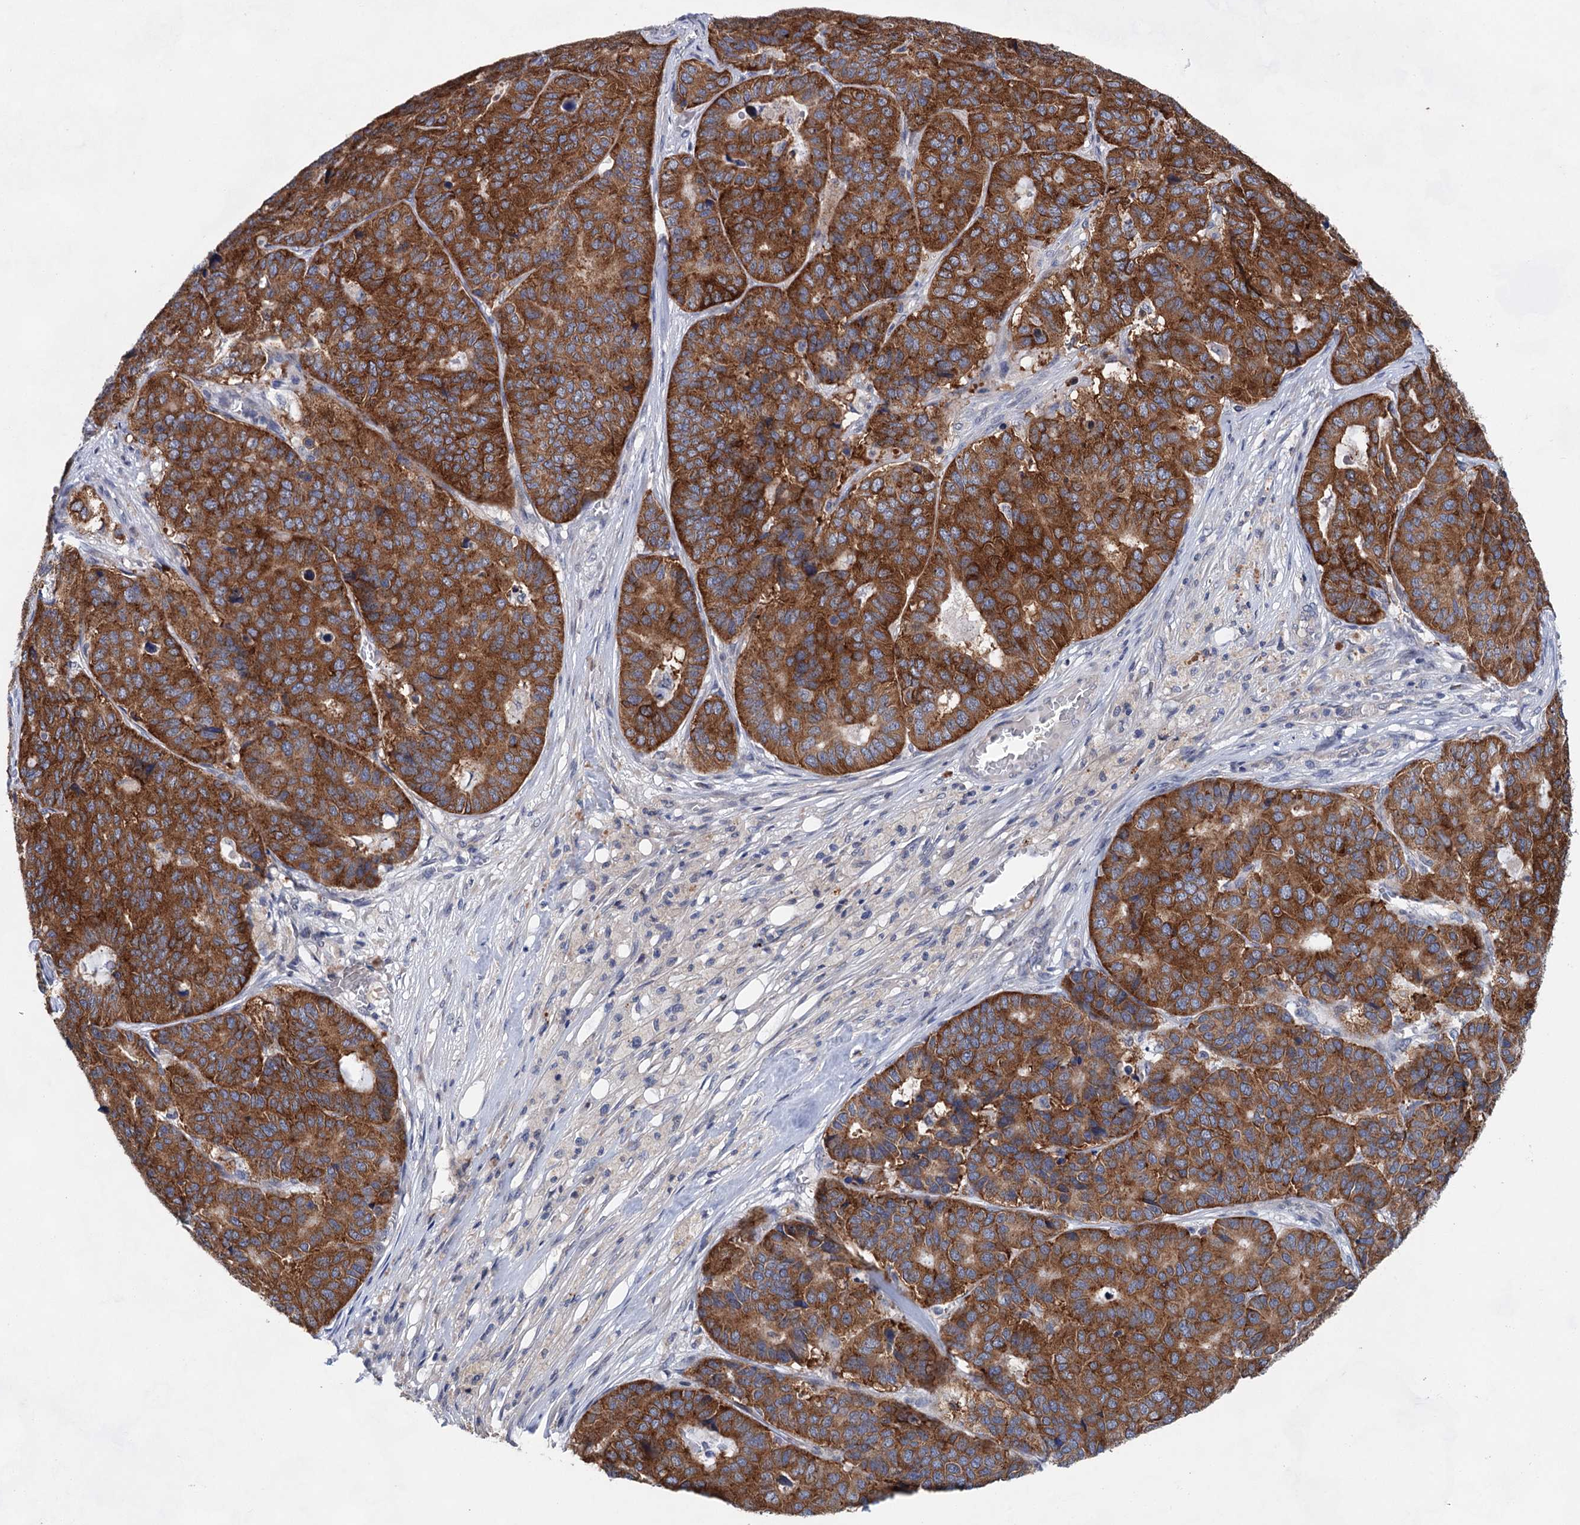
{"staining": {"intensity": "strong", "quantity": ">75%", "location": "cytoplasmic/membranous"}, "tissue": "pancreatic cancer", "cell_type": "Tumor cells", "image_type": "cancer", "snomed": [{"axis": "morphology", "description": "Adenocarcinoma, NOS"}, {"axis": "topography", "description": "Pancreas"}], "caption": "Immunohistochemical staining of pancreatic cancer displays high levels of strong cytoplasmic/membranous protein positivity in approximately >75% of tumor cells. The staining is performed using DAB brown chromogen to label protein expression. The nuclei are counter-stained blue using hematoxylin.", "gene": "MORN3", "patient": {"sex": "male", "age": 50}}